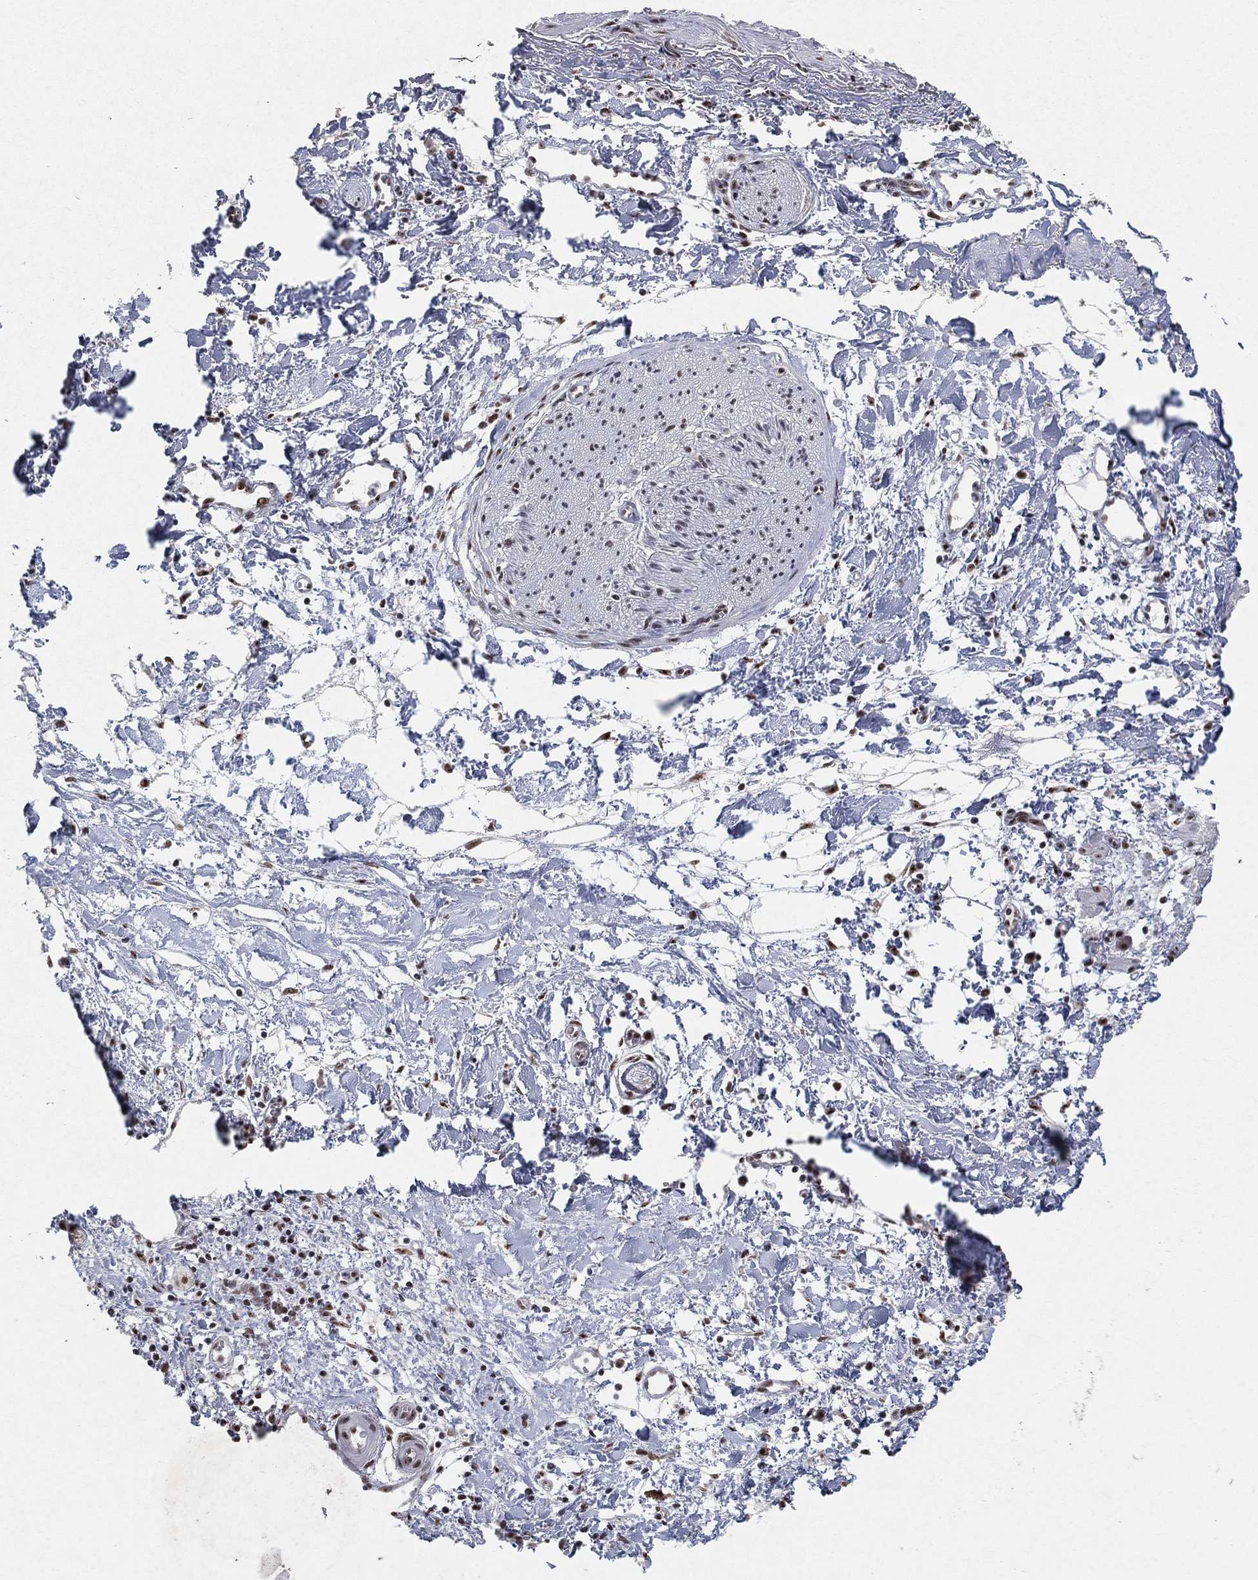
{"staining": {"intensity": "weak", "quantity": ">75%", "location": "nuclear"}, "tissue": "adipose tissue", "cell_type": "Adipocytes", "image_type": "normal", "snomed": [{"axis": "morphology", "description": "Normal tissue, NOS"}, {"axis": "morphology", "description": "Adenocarcinoma, NOS"}, {"axis": "topography", "description": "Pancreas"}, {"axis": "topography", "description": "Peripheral nerve tissue"}], "caption": "Human adipose tissue stained for a protein (brown) displays weak nuclear positive staining in approximately >75% of adipocytes.", "gene": "DDX27", "patient": {"sex": "male", "age": 61}}